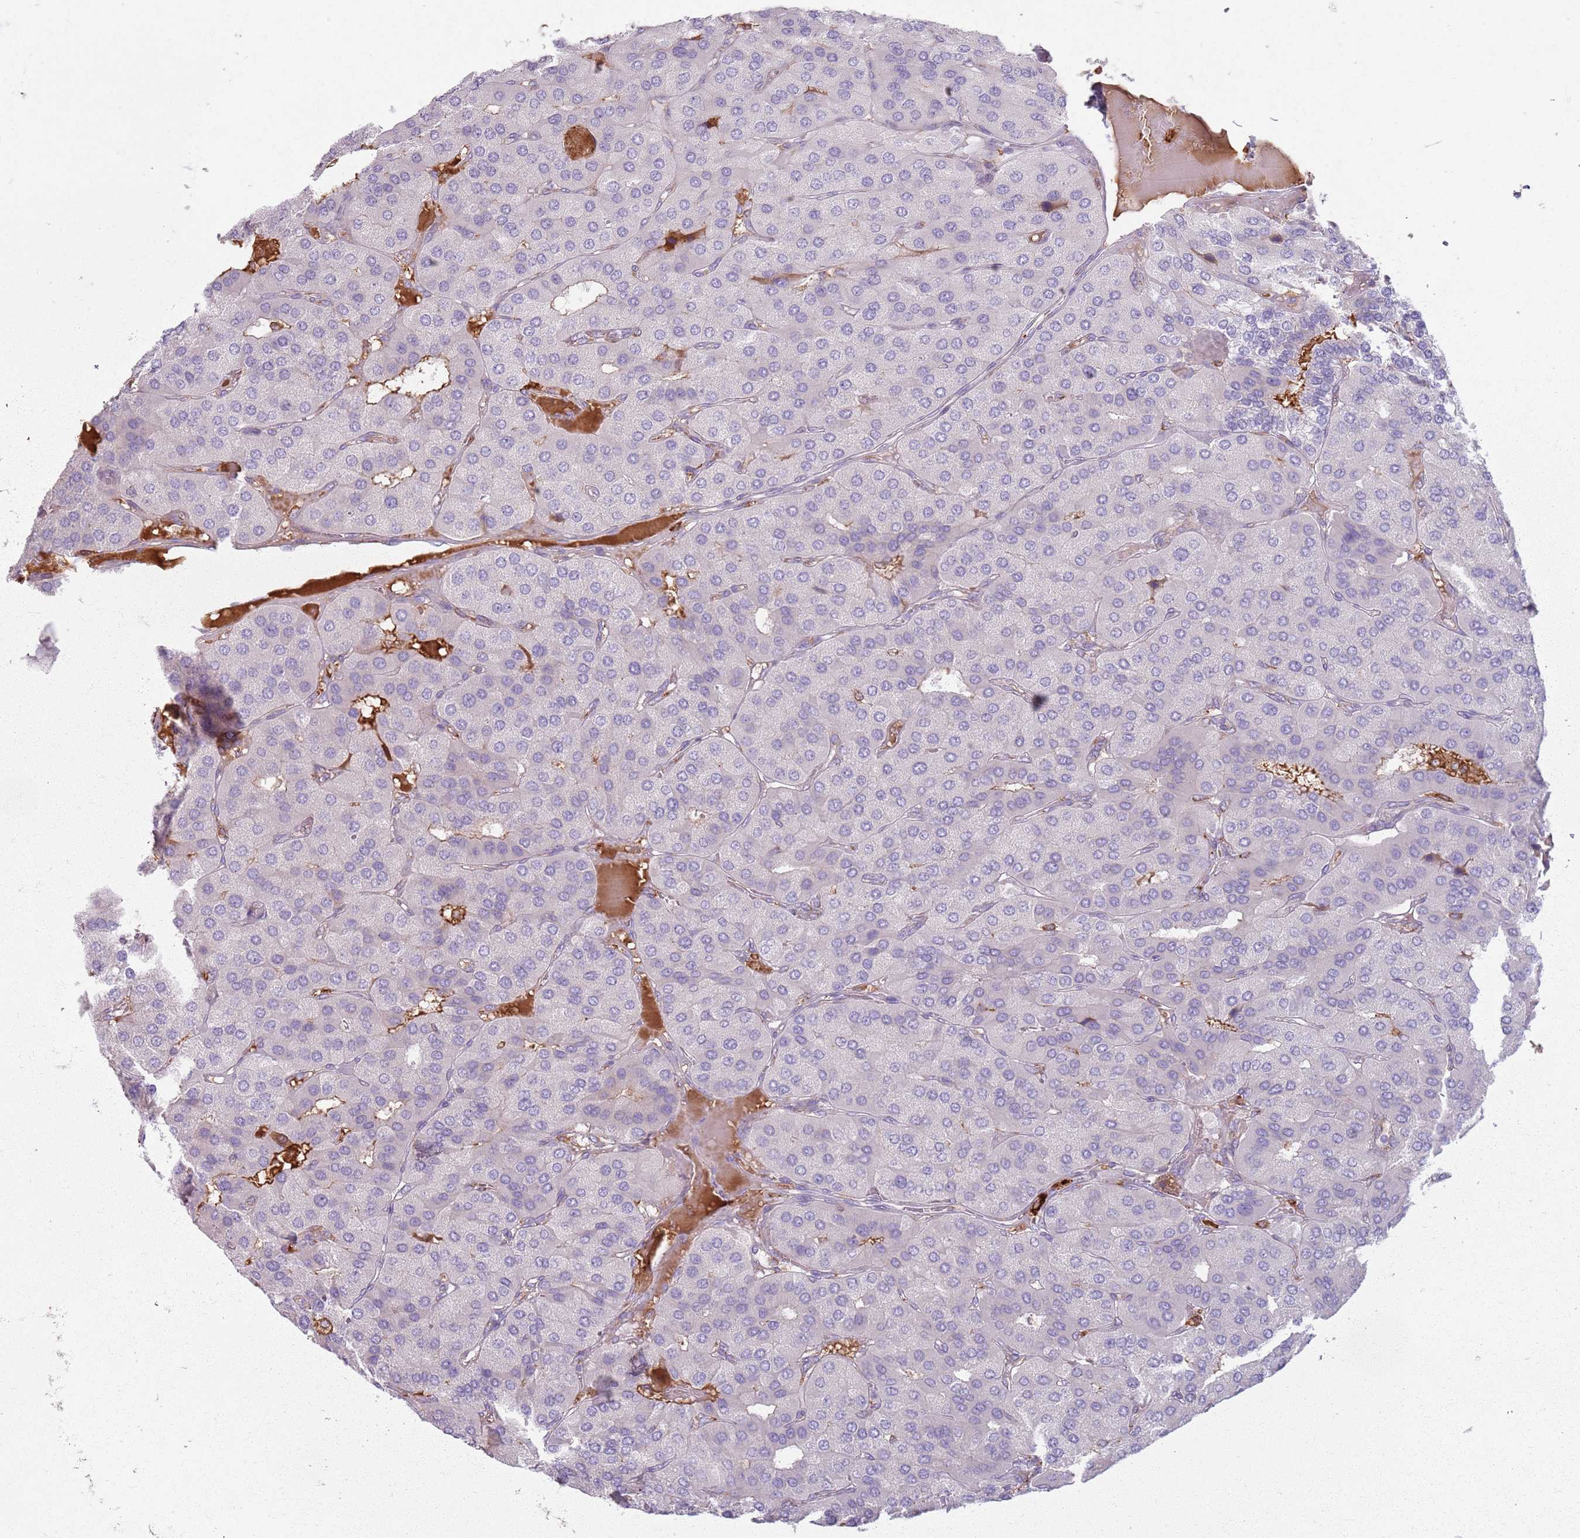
{"staining": {"intensity": "negative", "quantity": "none", "location": "none"}, "tissue": "parathyroid gland", "cell_type": "Glandular cells", "image_type": "normal", "snomed": [{"axis": "morphology", "description": "Normal tissue, NOS"}, {"axis": "morphology", "description": "Adenoma, NOS"}, {"axis": "topography", "description": "Parathyroid gland"}], "caption": "Glandular cells are negative for protein expression in normal human parathyroid gland. (DAB immunohistochemistry visualized using brightfield microscopy, high magnification).", "gene": "COLGALT1", "patient": {"sex": "female", "age": 86}}